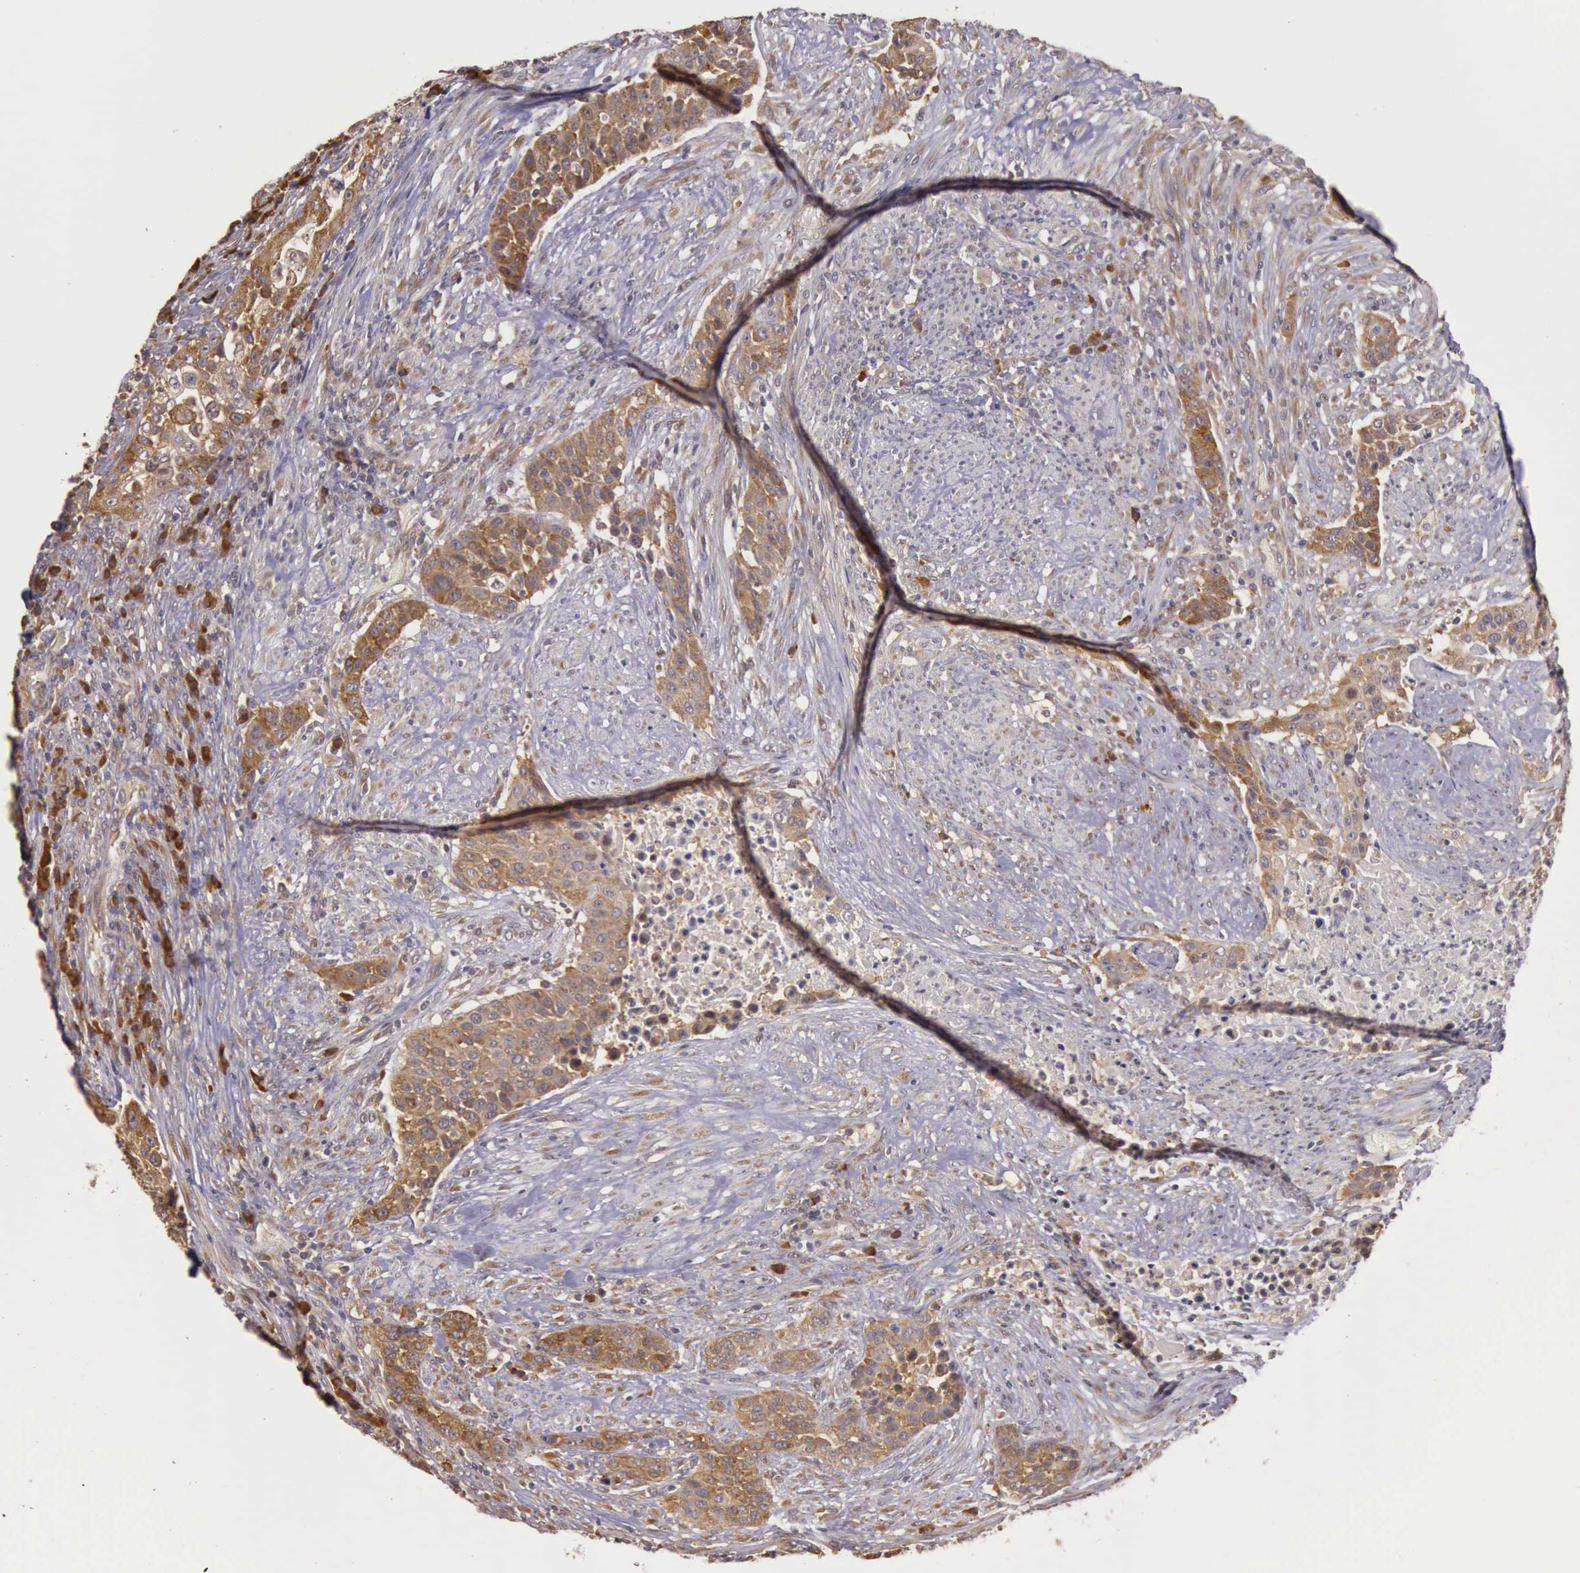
{"staining": {"intensity": "moderate", "quantity": ">75%", "location": "cytoplasmic/membranous"}, "tissue": "urothelial cancer", "cell_type": "Tumor cells", "image_type": "cancer", "snomed": [{"axis": "morphology", "description": "Urothelial carcinoma, High grade"}, {"axis": "topography", "description": "Urinary bladder"}], "caption": "Approximately >75% of tumor cells in high-grade urothelial carcinoma exhibit moderate cytoplasmic/membranous protein staining as visualized by brown immunohistochemical staining.", "gene": "EIF5", "patient": {"sex": "male", "age": 74}}